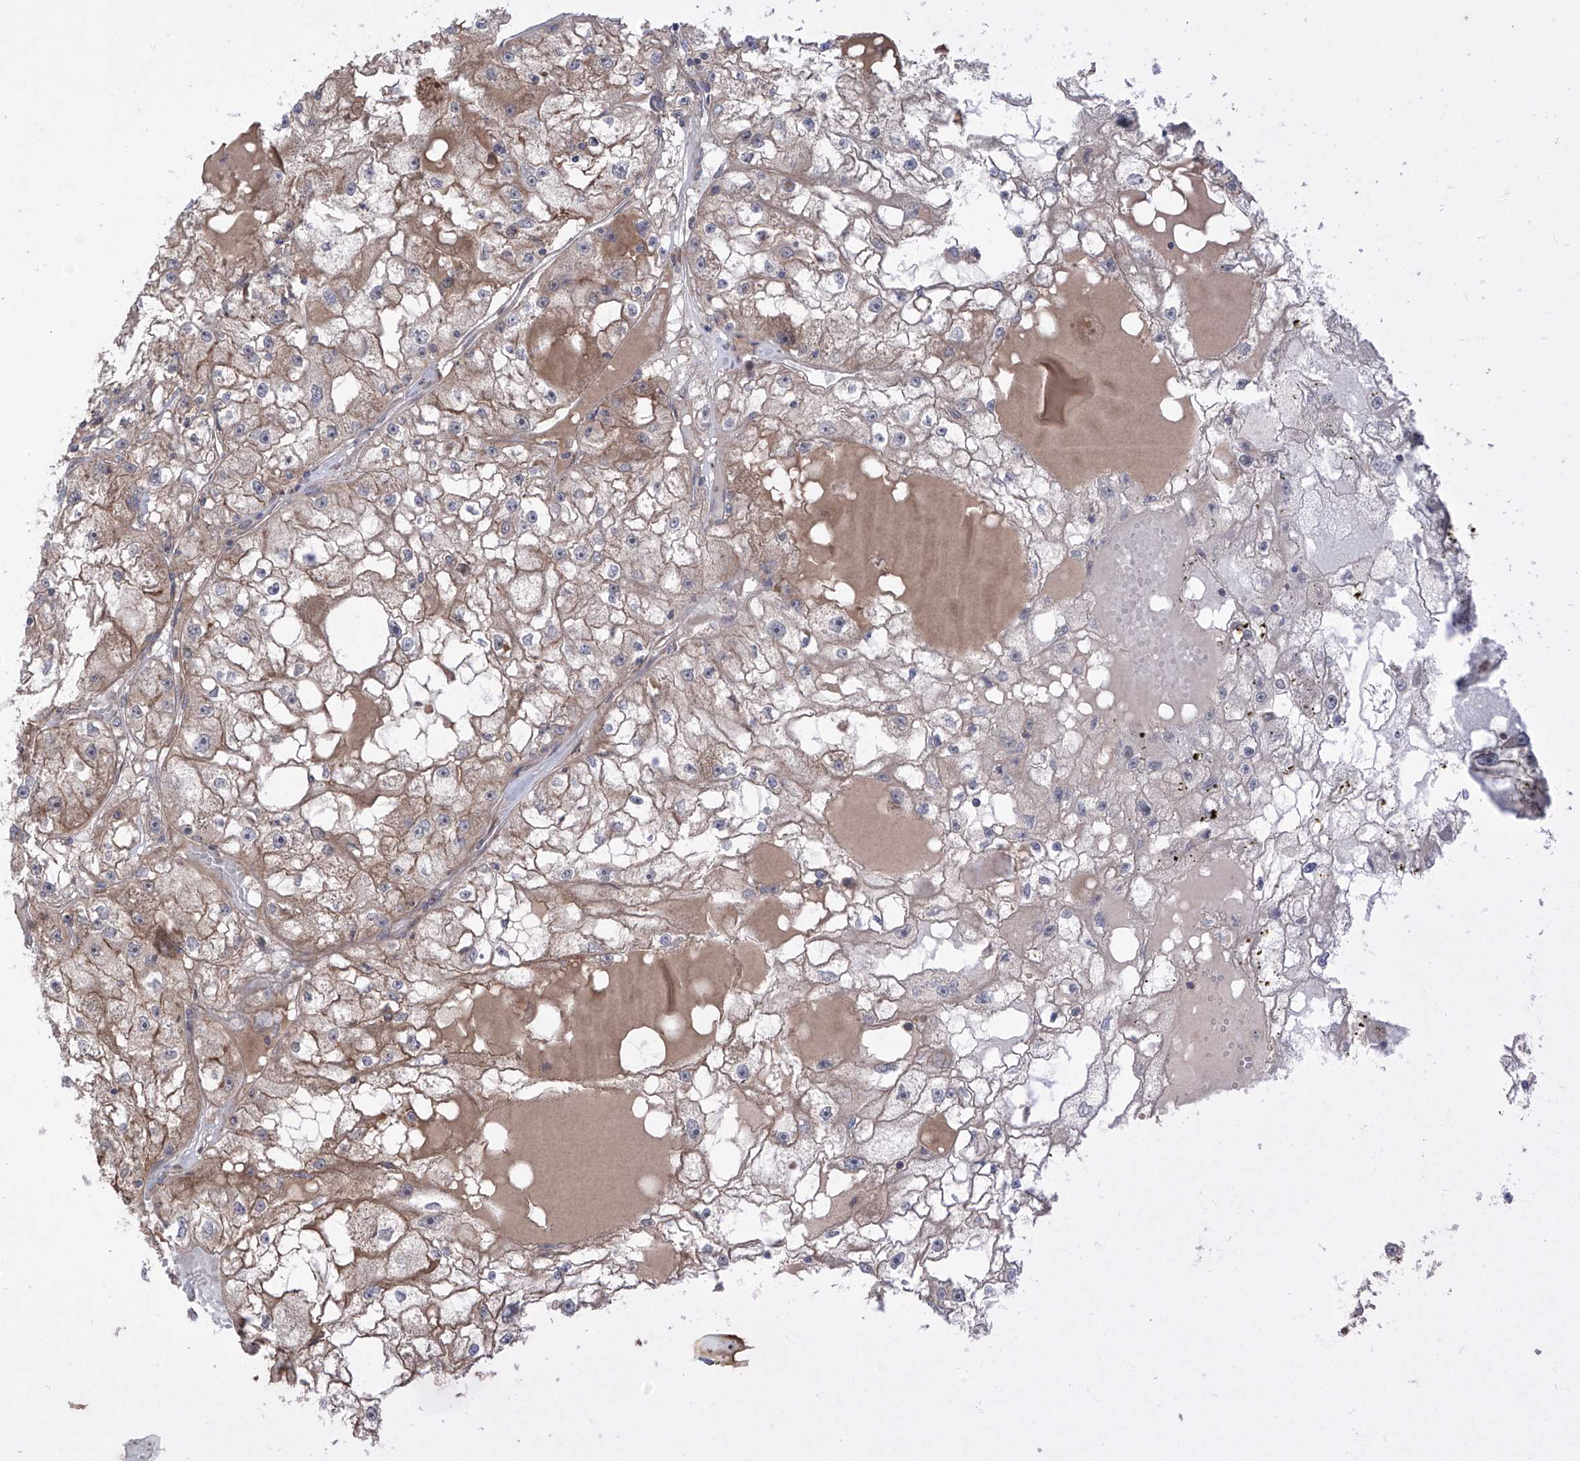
{"staining": {"intensity": "weak", "quantity": ">75%", "location": "cytoplasmic/membranous"}, "tissue": "renal cancer", "cell_type": "Tumor cells", "image_type": "cancer", "snomed": [{"axis": "morphology", "description": "Adenocarcinoma, NOS"}, {"axis": "topography", "description": "Kidney"}], "caption": "Renal adenocarcinoma stained for a protein reveals weak cytoplasmic/membranous positivity in tumor cells.", "gene": "LRRC74A", "patient": {"sex": "male", "age": 56}}